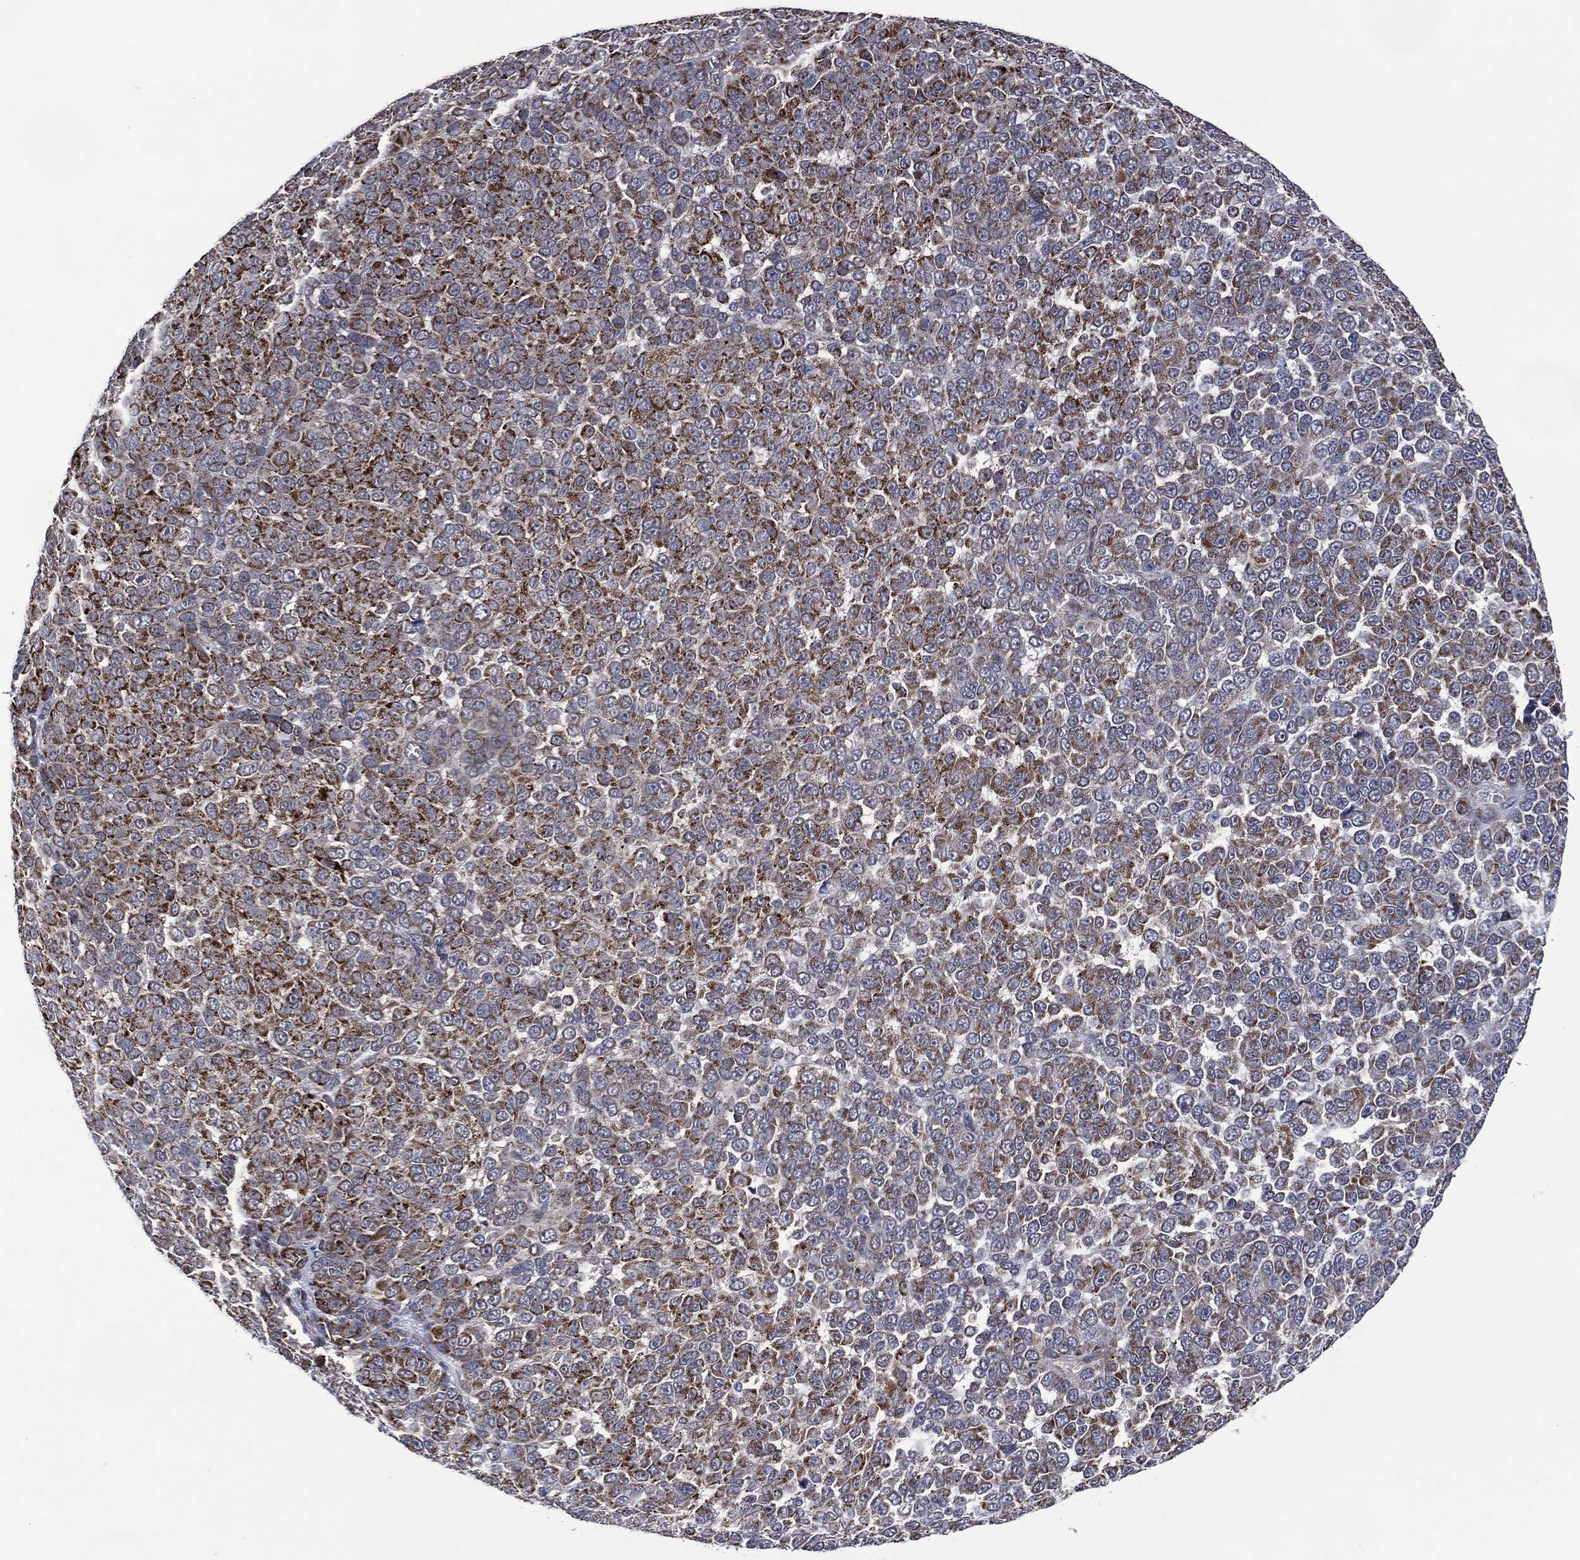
{"staining": {"intensity": "strong", "quantity": "25%-75%", "location": "cytoplasmic/membranous"}, "tissue": "melanoma", "cell_type": "Tumor cells", "image_type": "cancer", "snomed": [{"axis": "morphology", "description": "Malignant melanoma, NOS"}, {"axis": "topography", "description": "Skin"}], "caption": "The photomicrograph displays a brown stain indicating the presence of a protein in the cytoplasmic/membranous of tumor cells in melanoma.", "gene": "HTD2", "patient": {"sex": "female", "age": 95}}